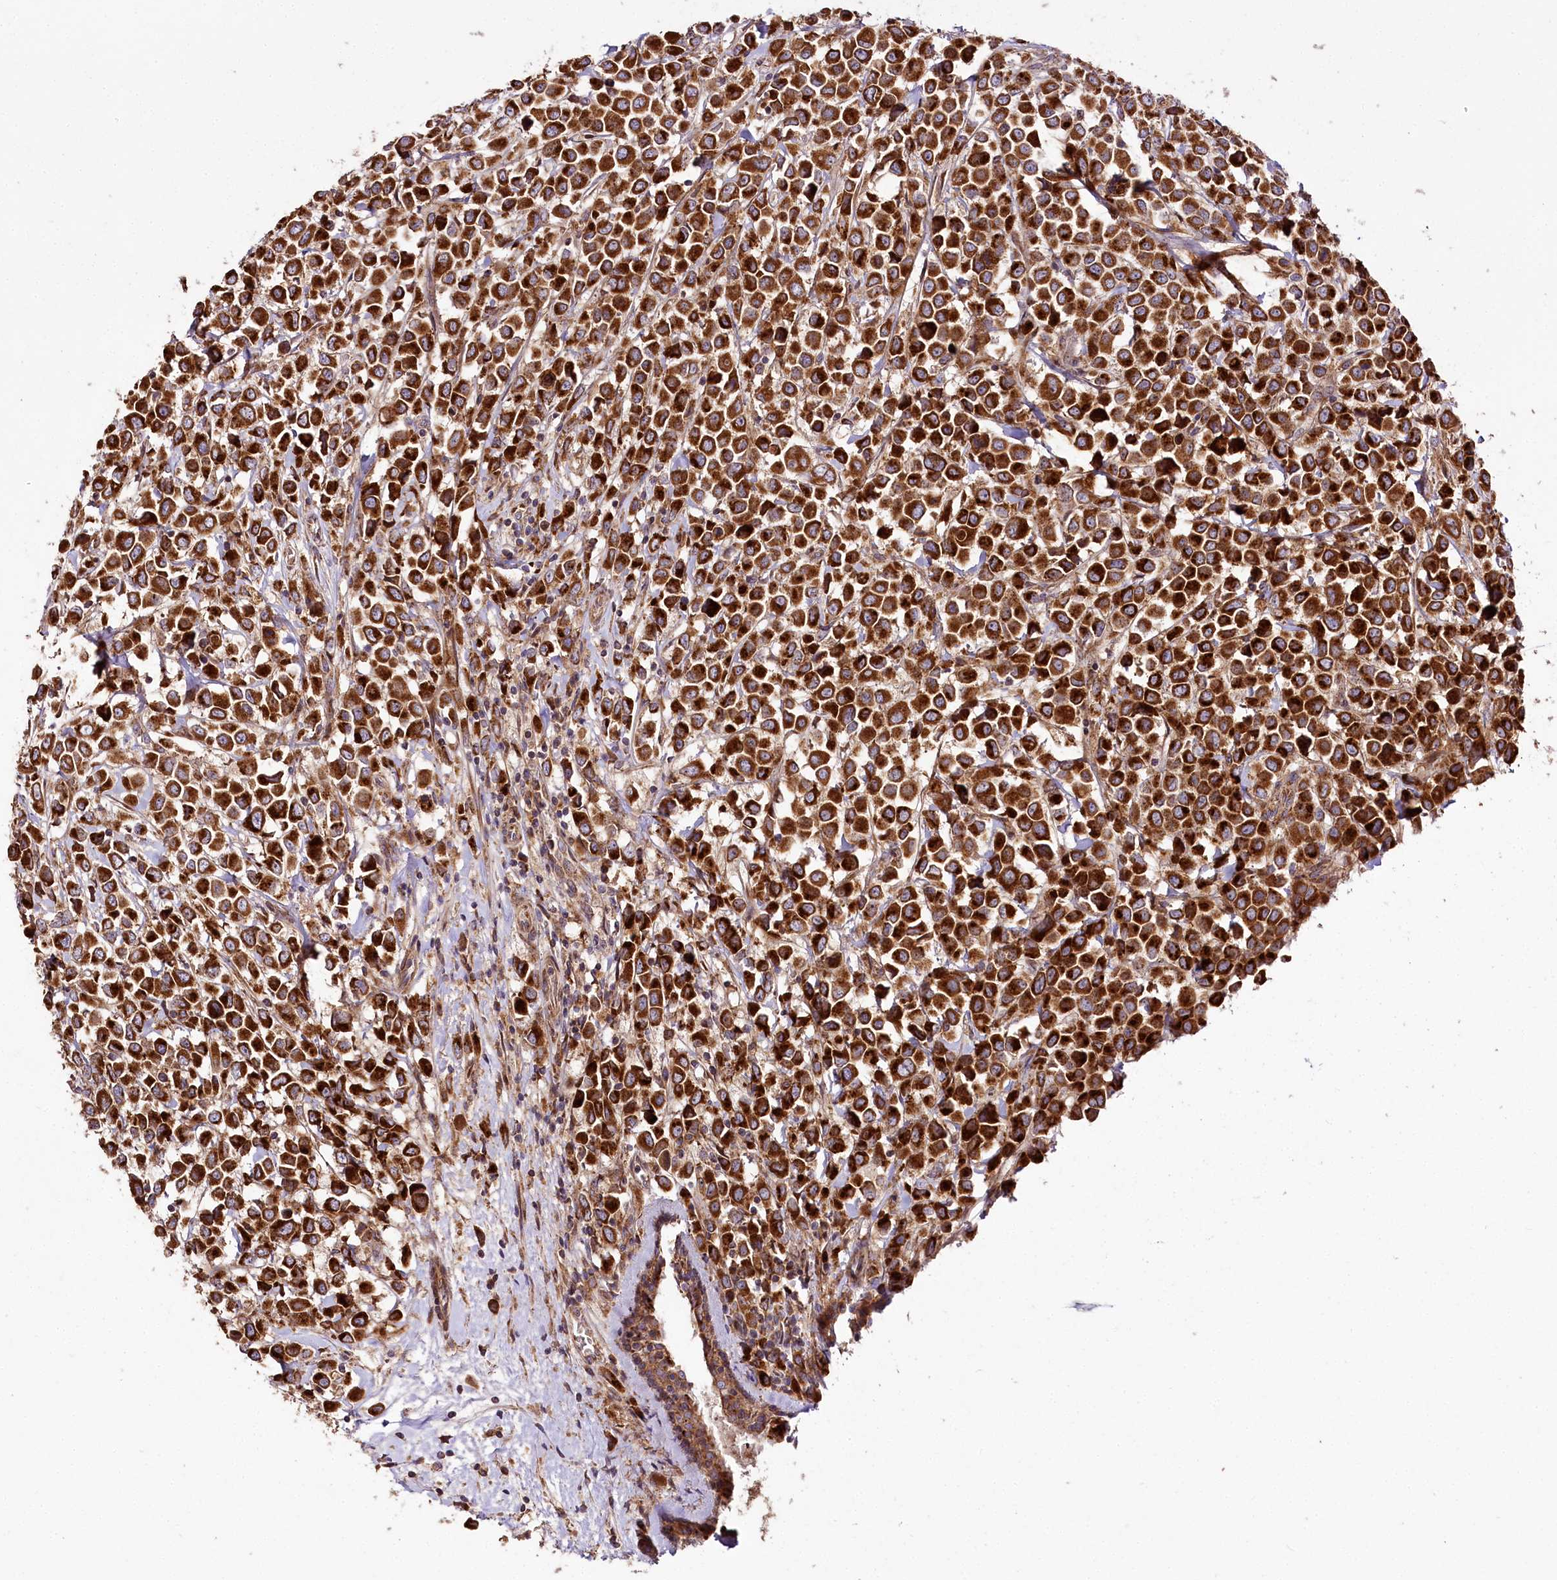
{"staining": {"intensity": "strong", "quantity": ">75%", "location": "cytoplasmic/membranous"}, "tissue": "breast cancer", "cell_type": "Tumor cells", "image_type": "cancer", "snomed": [{"axis": "morphology", "description": "Duct carcinoma"}, {"axis": "topography", "description": "Breast"}], "caption": "Intraductal carcinoma (breast) stained with DAB (3,3'-diaminobenzidine) immunohistochemistry (IHC) reveals high levels of strong cytoplasmic/membranous expression in about >75% of tumor cells.", "gene": "RAB7A", "patient": {"sex": "female", "age": 61}}